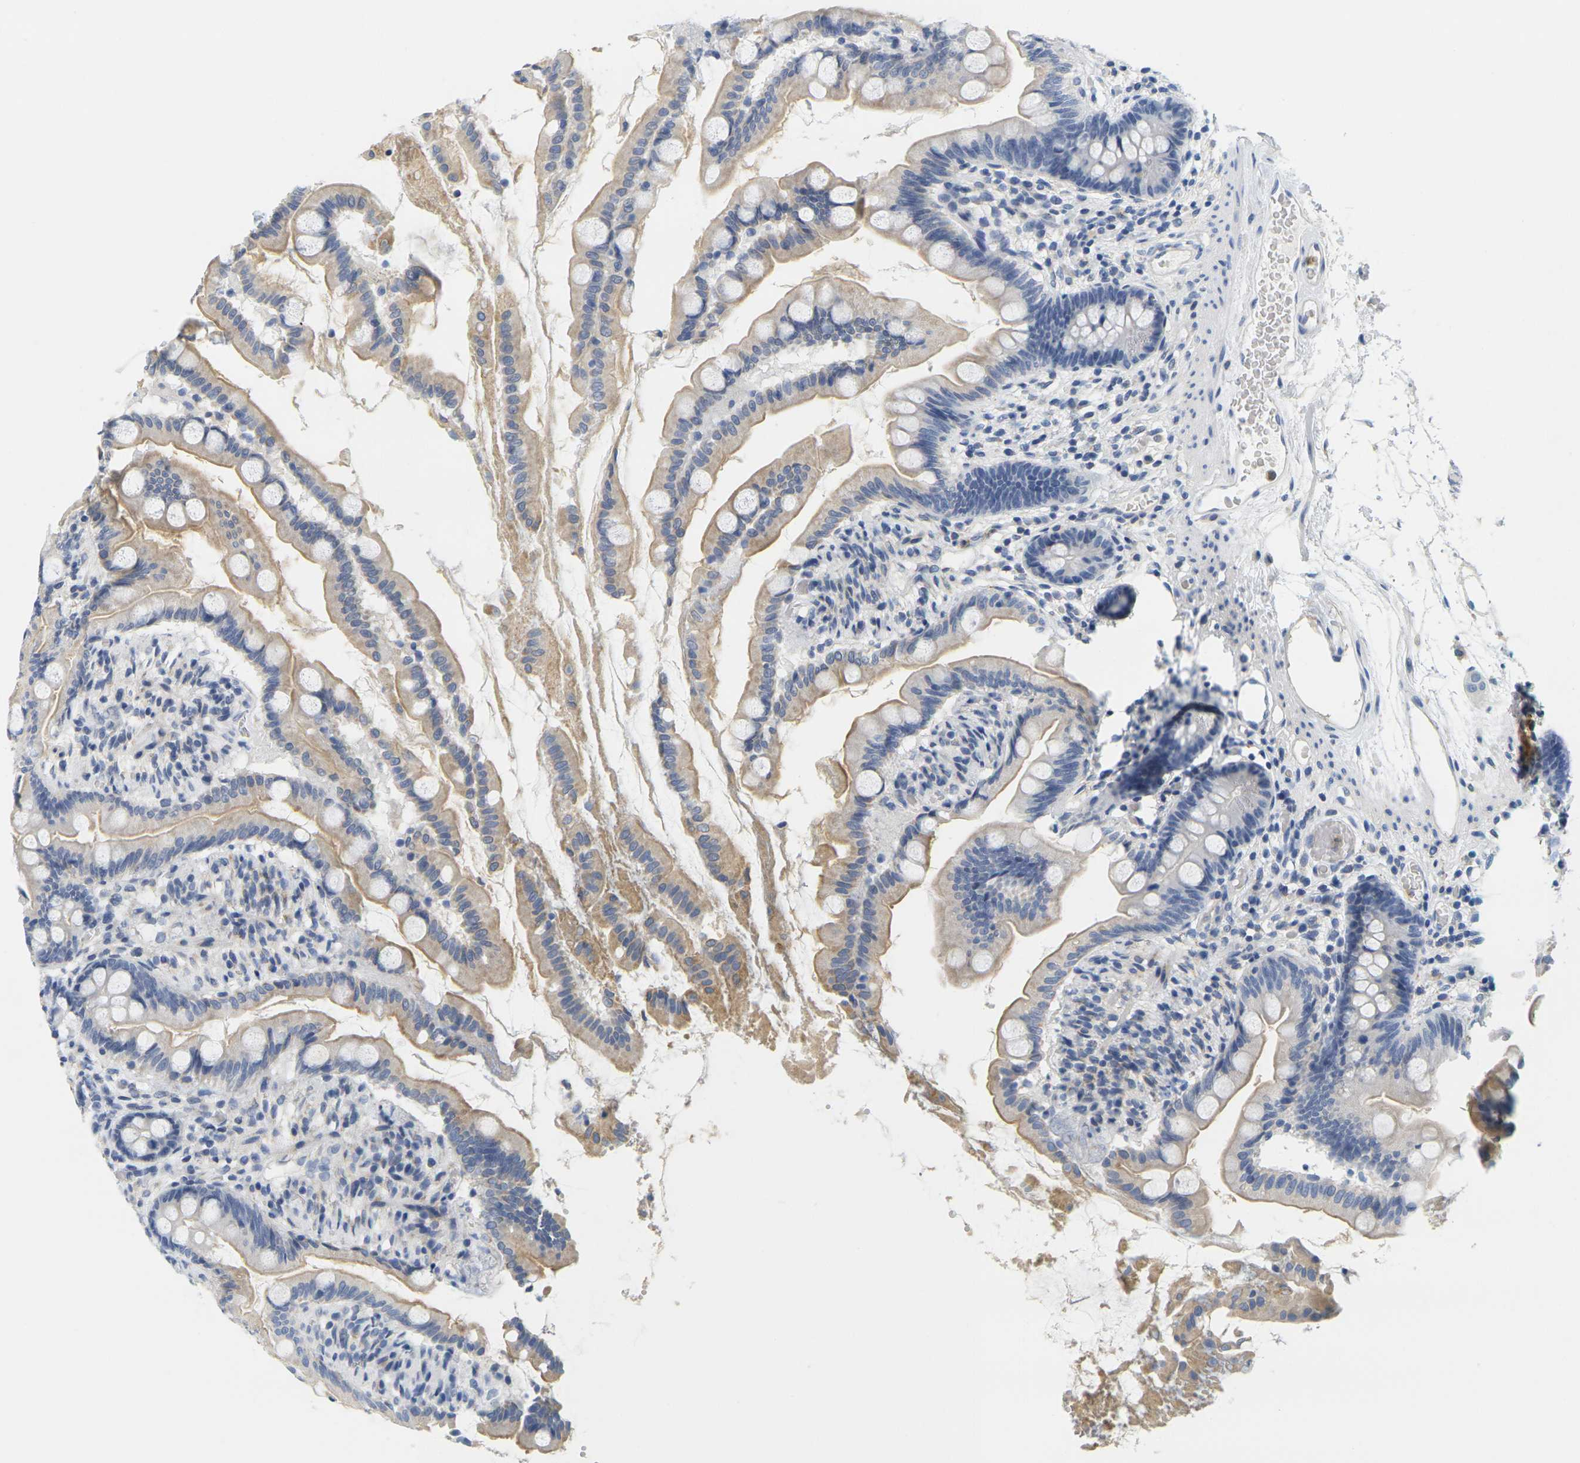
{"staining": {"intensity": "weak", "quantity": "25%-75%", "location": "cytoplasmic/membranous"}, "tissue": "small intestine", "cell_type": "Glandular cells", "image_type": "normal", "snomed": [{"axis": "morphology", "description": "Normal tissue, NOS"}, {"axis": "topography", "description": "Small intestine"}], "caption": "Protein analysis of unremarkable small intestine demonstrates weak cytoplasmic/membranous staining in about 25%-75% of glandular cells.", "gene": "KLK5", "patient": {"sex": "female", "age": 56}}